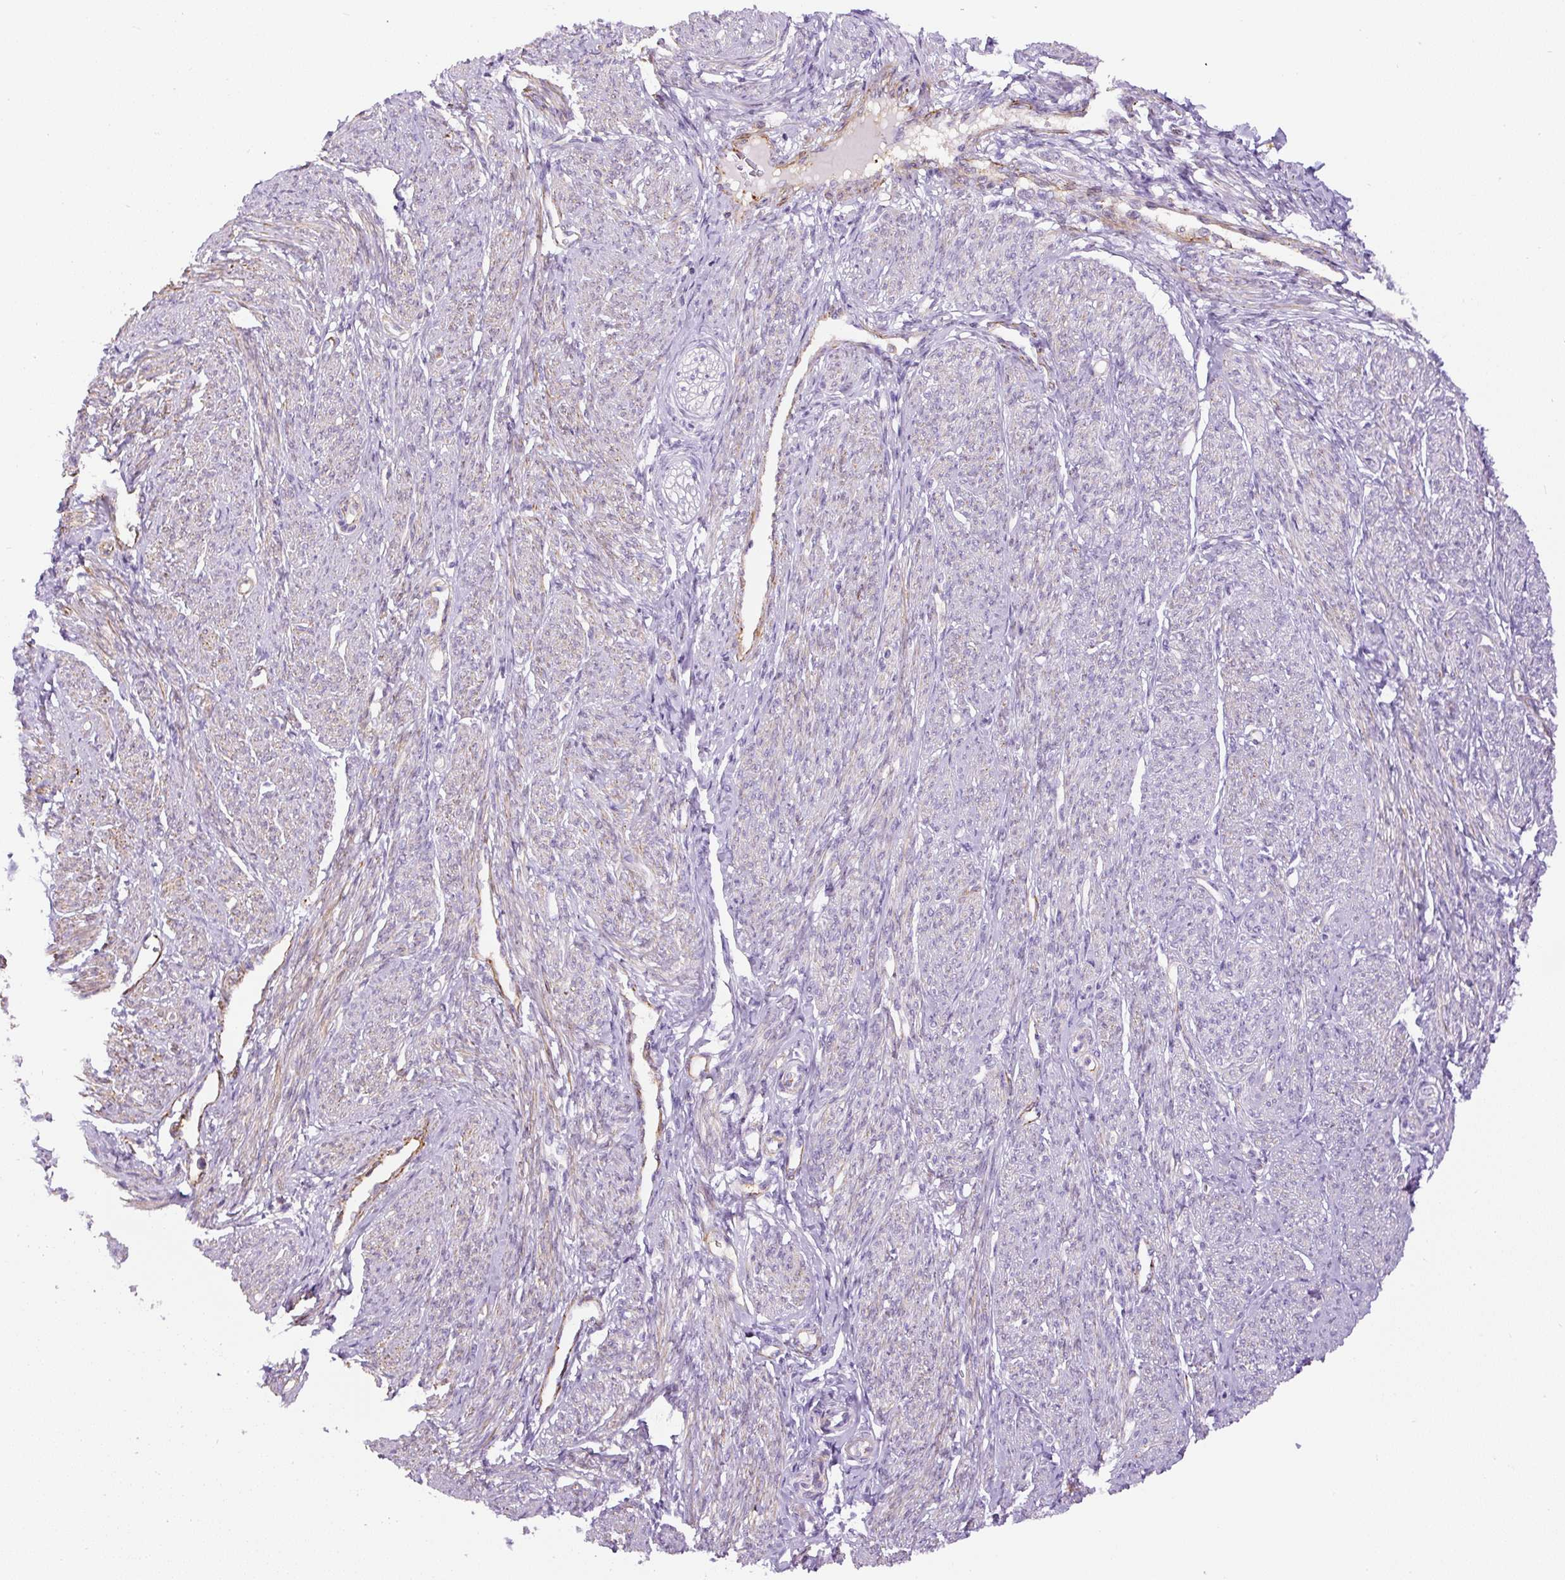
{"staining": {"intensity": "moderate", "quantity": "<25%", "location": "cytoplasmic/membranous"}, "tissue": "smooth muscle", "cell_type": "Smooth muscle cells", "image_type": "normal", "snomed": [{"axis": "morphology", "description": "Normal tissue, NOS"}, {"axis": "topography", "description": "Smooth muscle"}], "caption": "Brown immunohistochemical staining in unremarkable smooth muscle displays moderate cytoplasmic/membranous positivity in about <25% of smooth muscle cells.", "gene": "B3GALT5", "patient": {"sex": "female", "age": 65}}